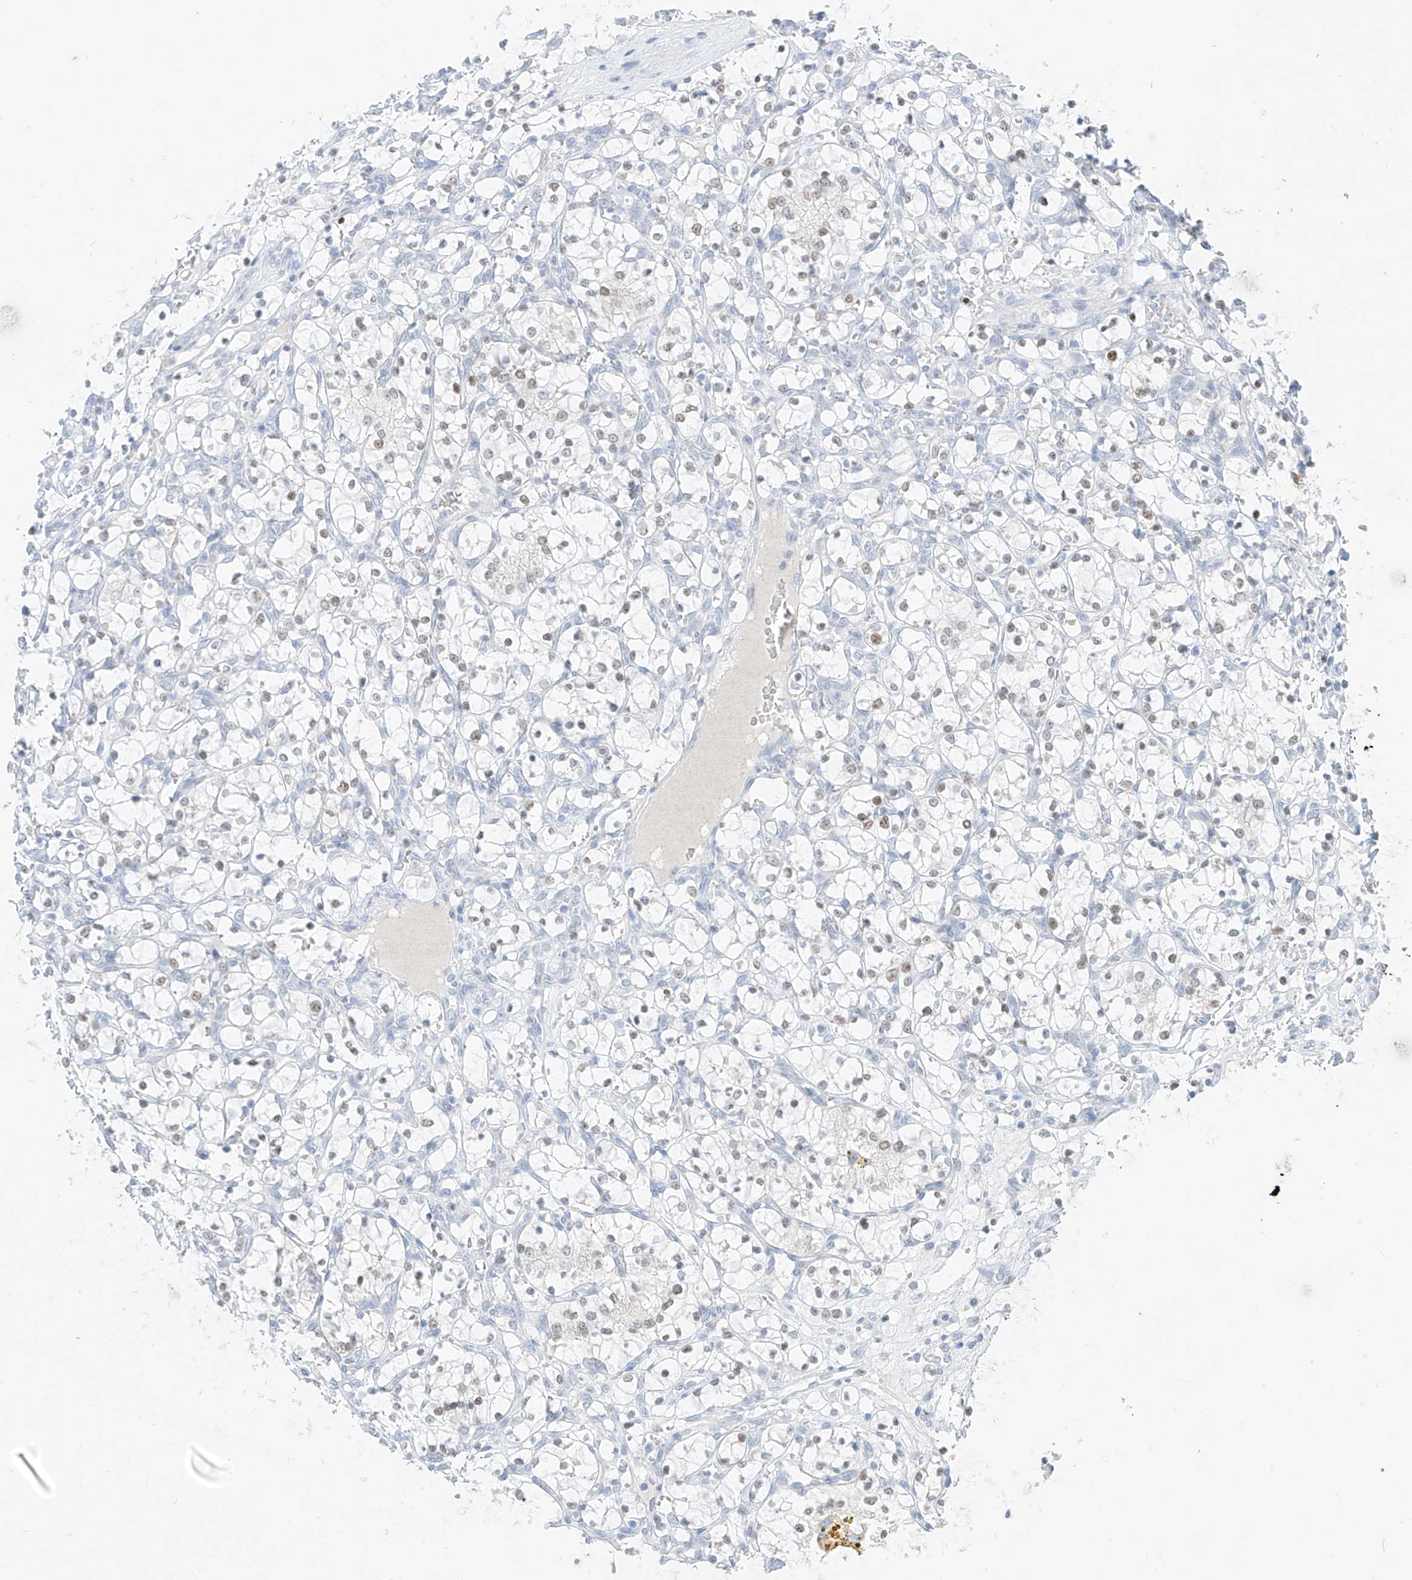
{"staining": {"intensity": "moderate", "quantity": "<25%", "location": "nuclear"}, "tissue": "renal cancer", "cell_type": "Tumor cells", "image_type": "cancer", "snomed": [{"axis": "morphology", "description": "Adenocarcinoma, NOS"}, {"axis": "topography", "description": "Kidney"}], "caption": "Moderate nuclear expression is identified in approximately <25% of tumor cells in adenocarcinoma (renal).", "gene": "BARX2", "patient": {"sex": "female", "age": 69}}